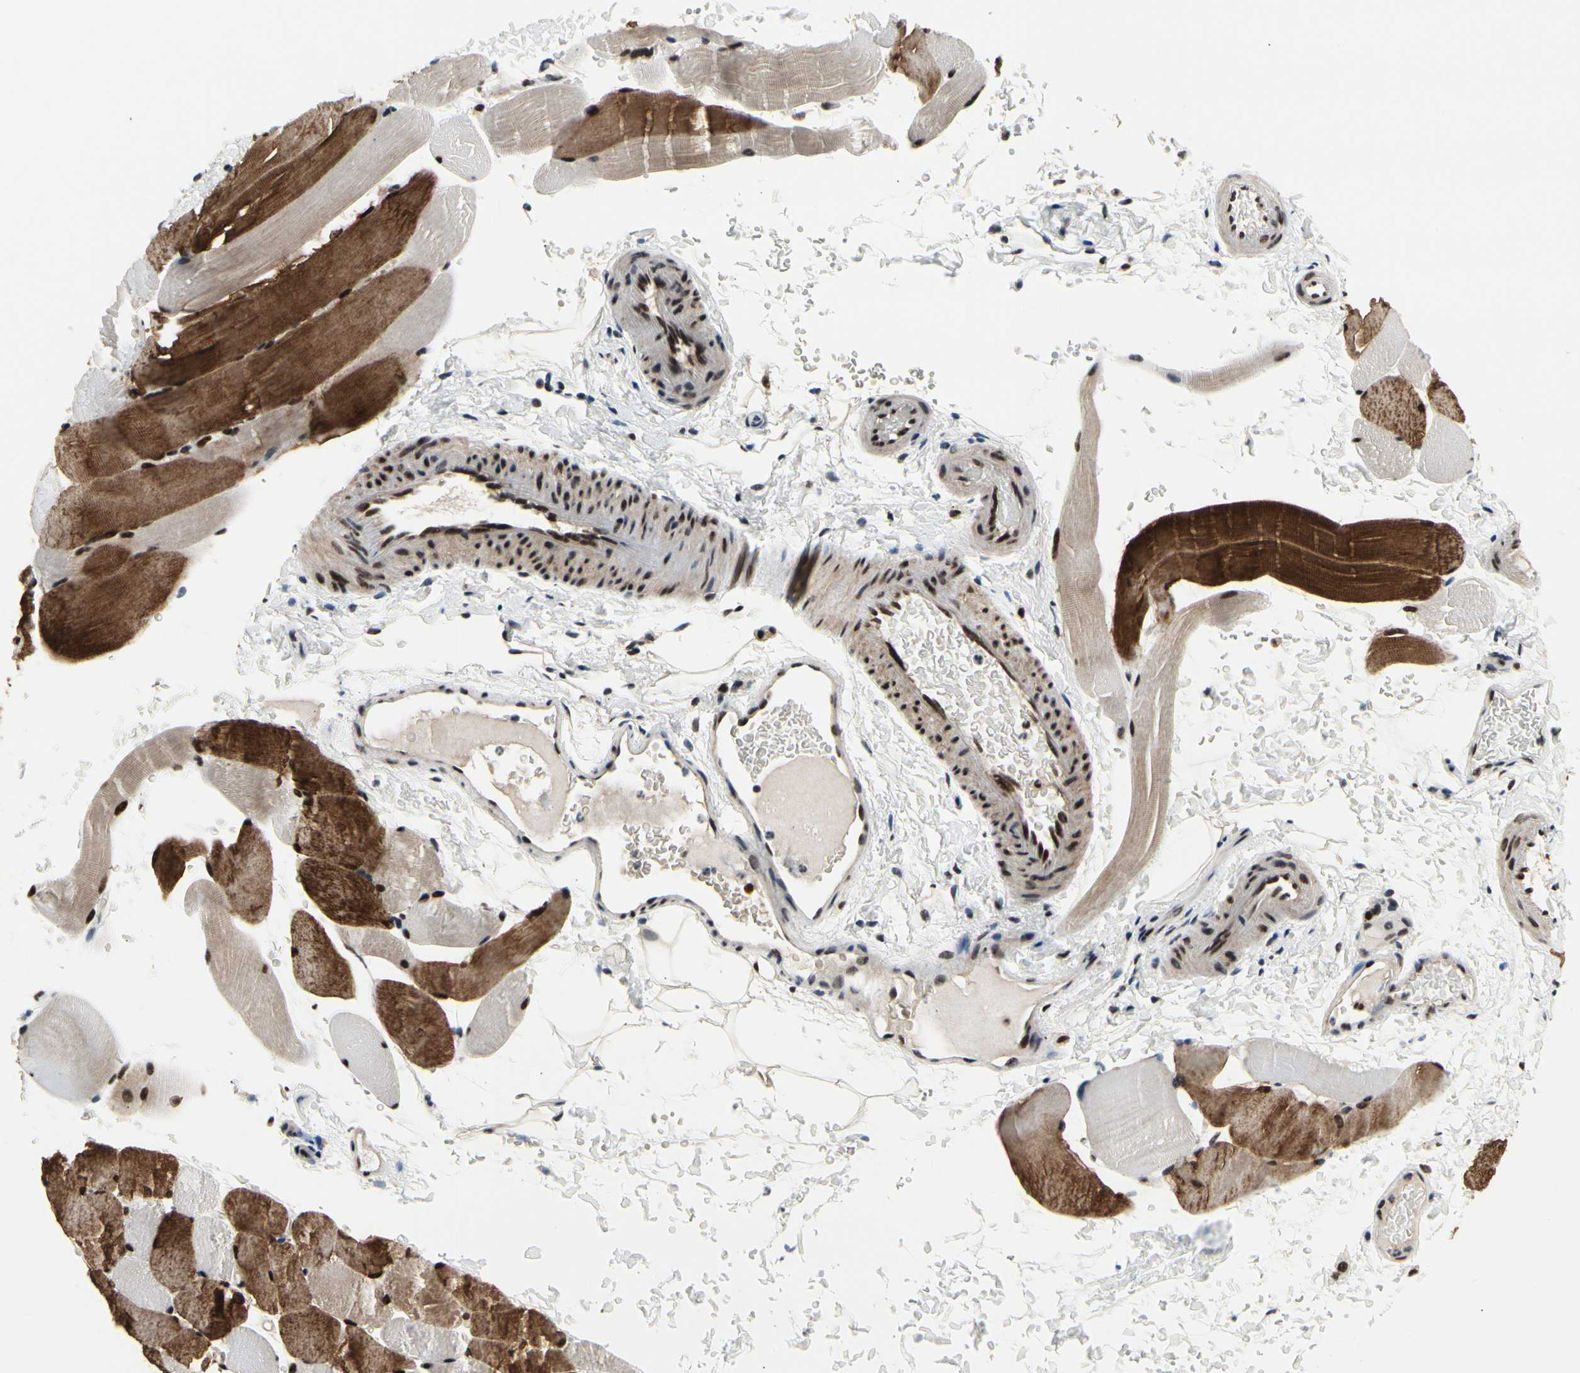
{"staining": {"intensity": "strong", "quantity": "25%-75%", "location": "cytoplasmic/membranous,nuclear"}, "tissue": "skeletal muscle", "cell_type": "Myocytes", "image_type": "normal", "snomed": [{"axis": "morphology", "description": "Normal tissue, NOS"}, {"axis": "topography", "description": "Skeletal muscle"}, {"axis": "topography", "description": "Parathyroid gland"}], "caption": "A high-resolution histopathology image shows IHC staining of unremarkable skeletal muscle, which displays strong cytoplasmic/membranous,nuclear staining in approximately 25%-75% of myocytes.", "gene": "SRSF11", "patient": {"sex": "female", "age": 37}}